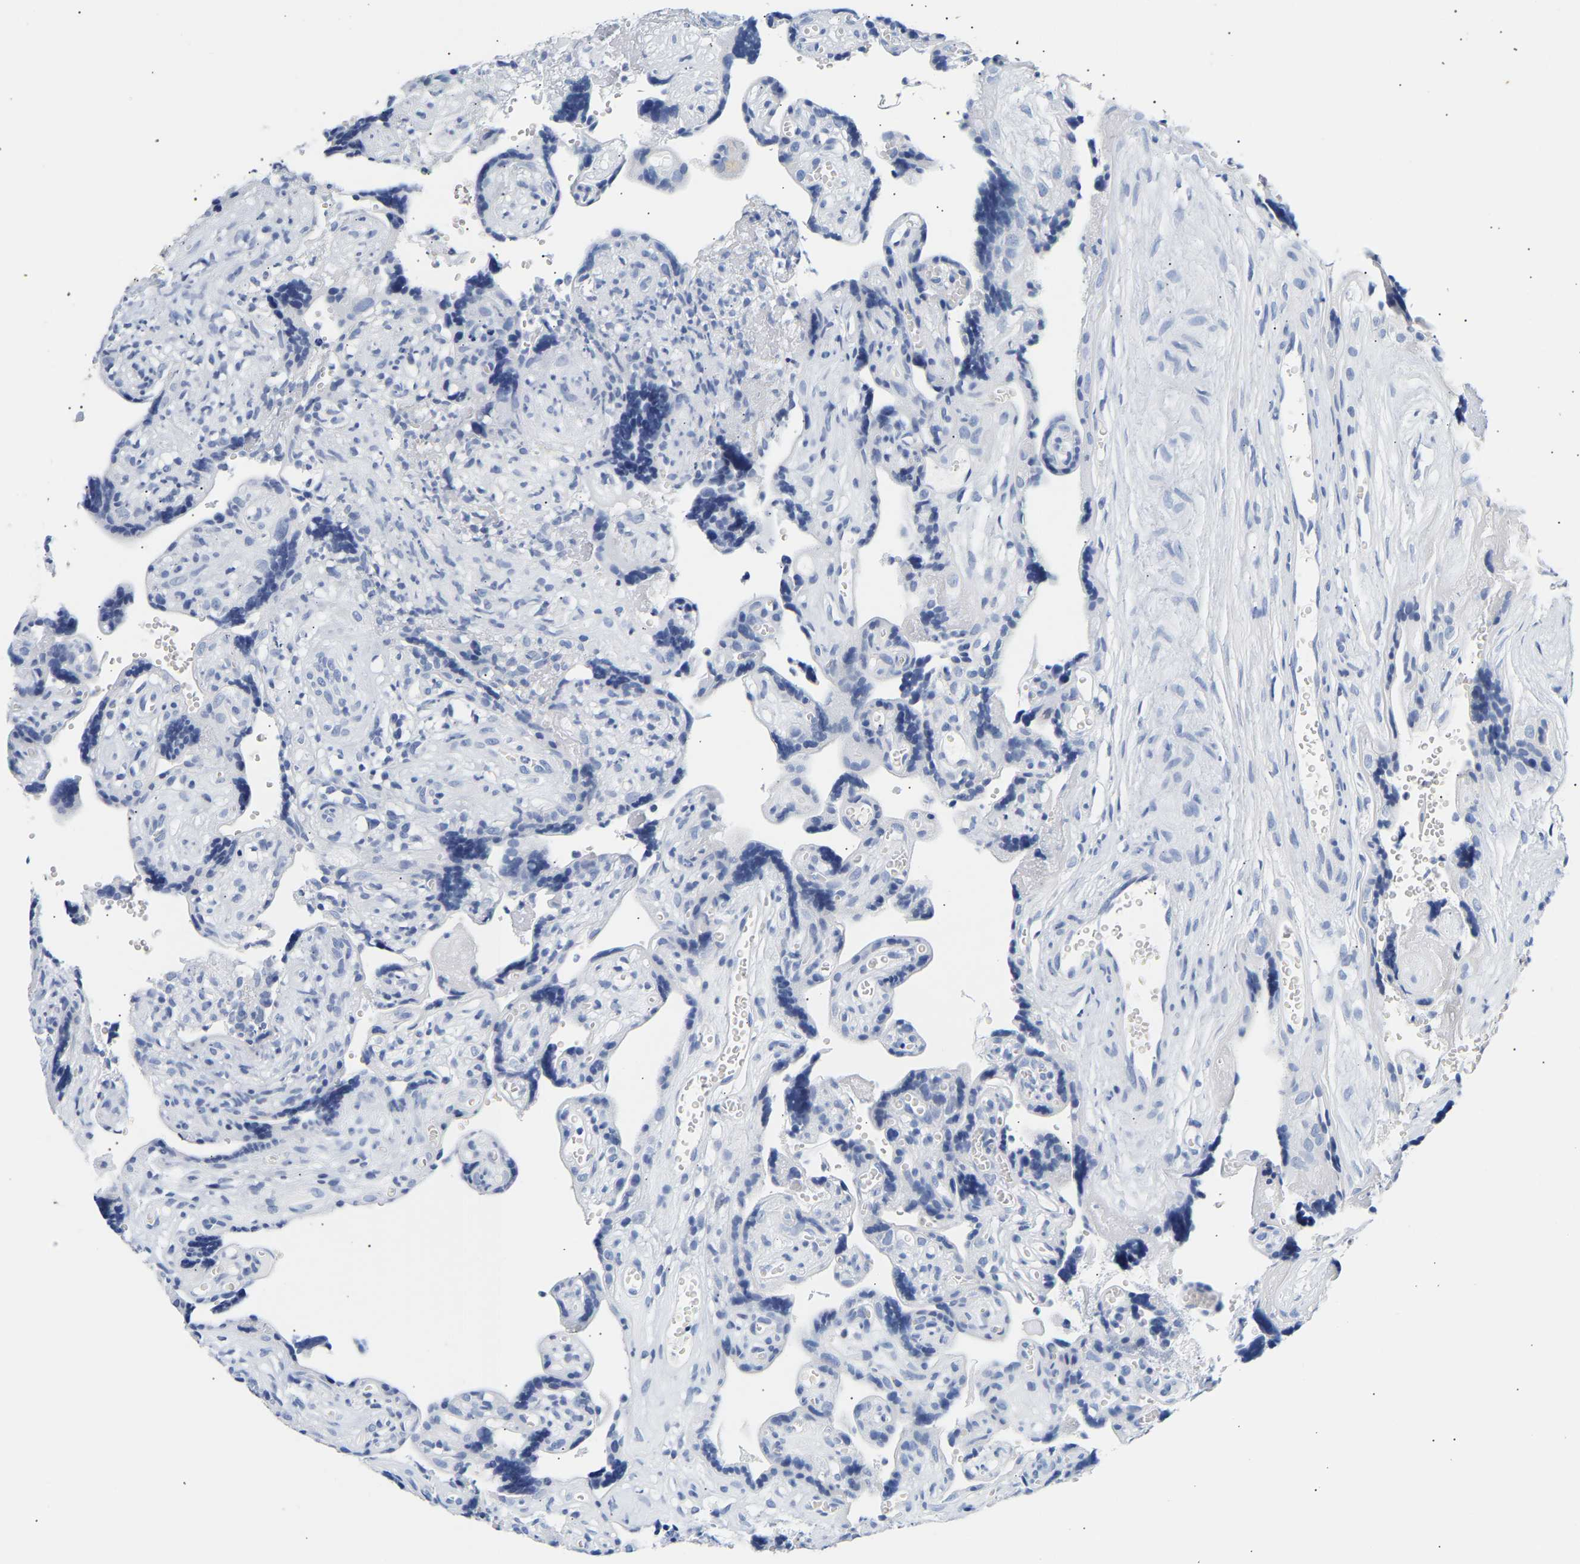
{"staining": {"intensity": "negative", "quantity": "none", "location": "none"}, "tissue": "placenta", "cell_type": "Decidual cells", "image_type": "normal", "snomed": [{"axis": "morphology", "description": "Normal tissue, NOS"}, {"axis": "topography", "description": "Placenta"}], "caption": "Immunohistochemical staining of unremarkable human placenta displays no significant expression in decidual cells.", "gene": "SPINK2", "patient": {"sex": "female", "age": 30}}